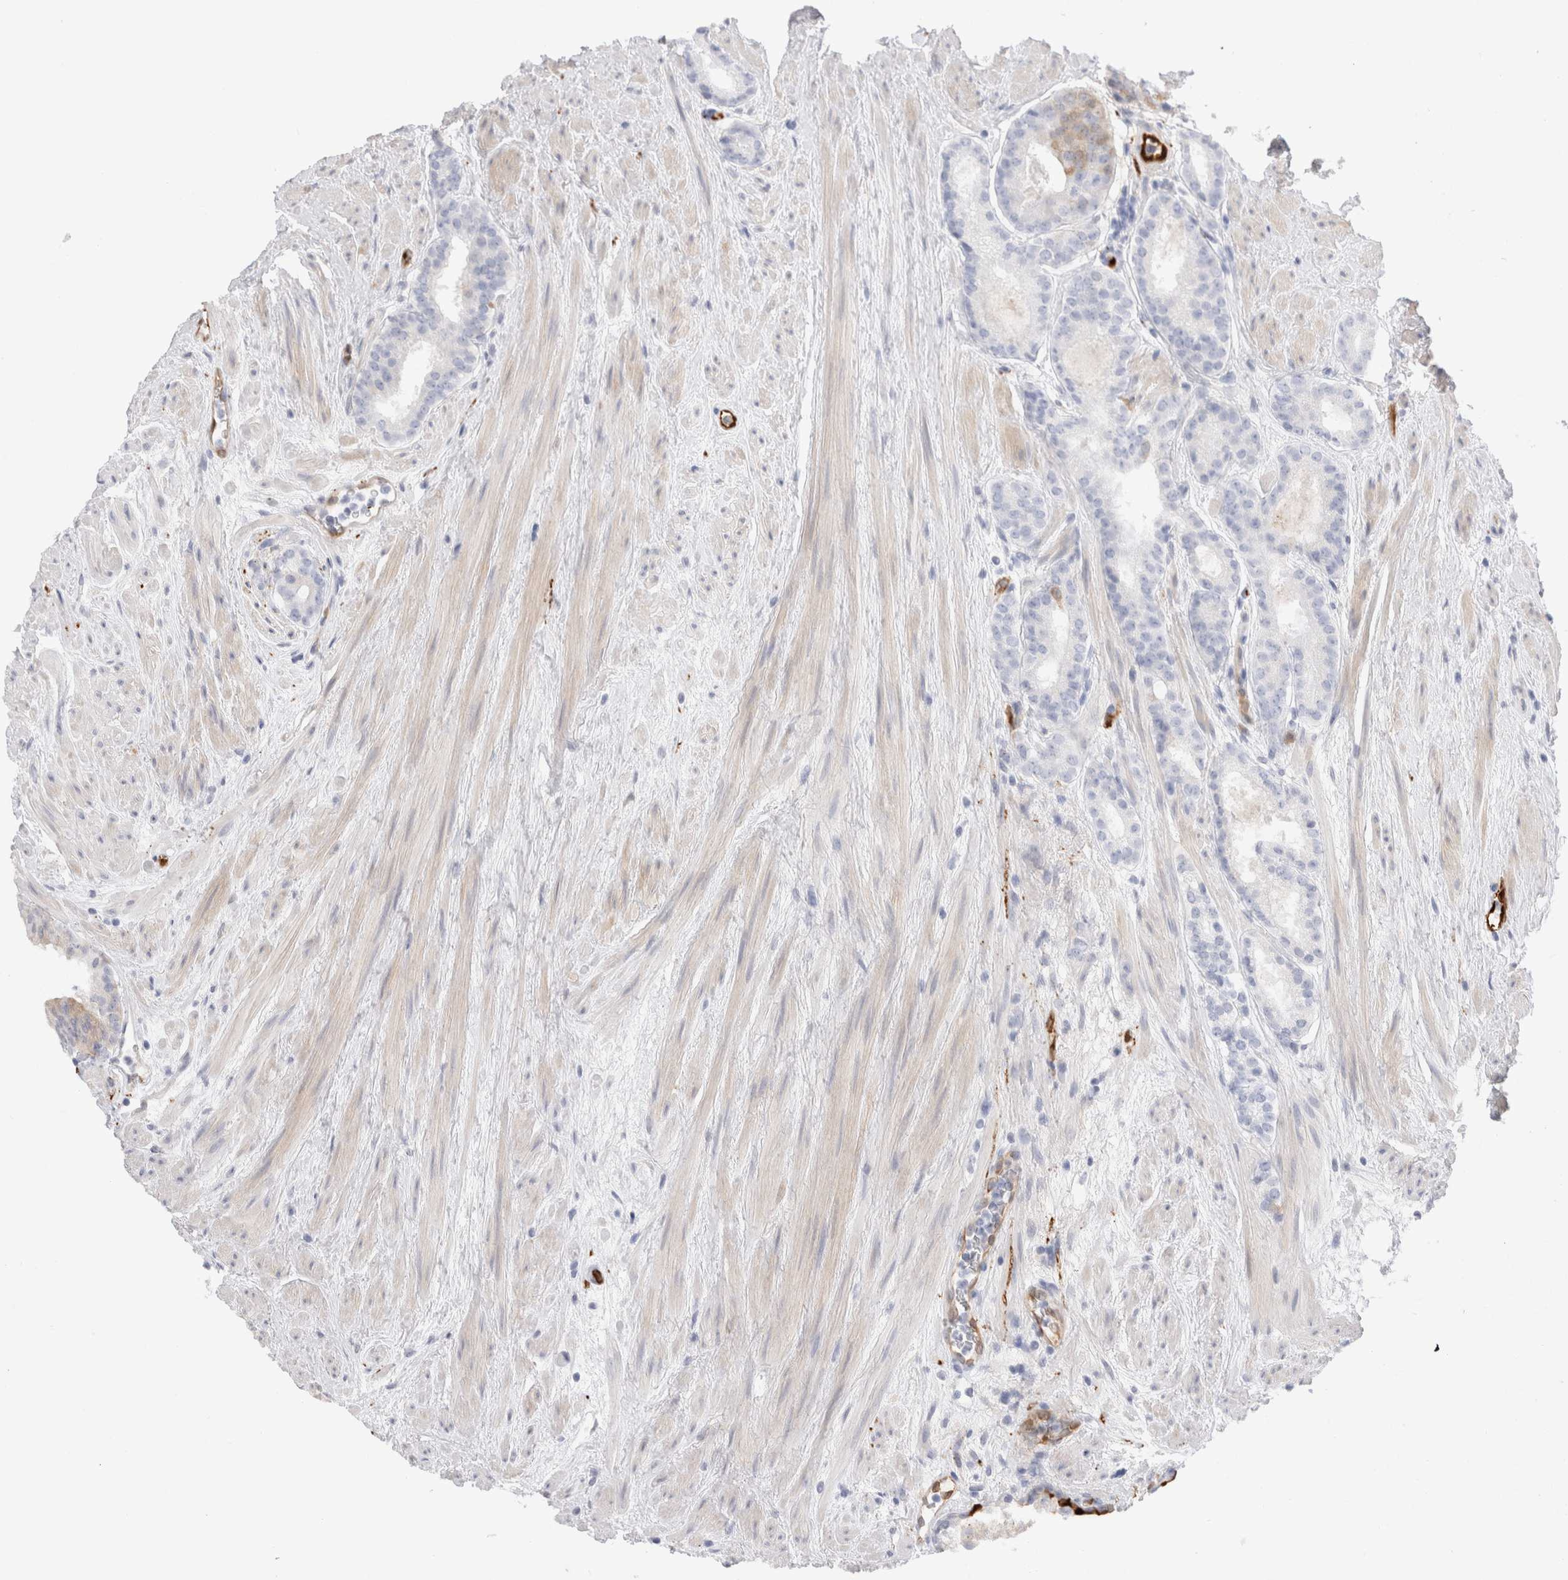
{"staining": {"intensity": "weak", "quantity": "<25%", "location": "cytoplasmic/membranous"}, "tissue": "prostate cancer", "cell_type": "Tumor cells", "image_type": "cancer", "snomed": [{"axis": "morphology", "description": "Adenocarcinoma, Low grade"}, {"axis": "topography", "description": "Prostate"}], "caption": "Immunohistochemistry histopathology image of human prostate low-grade adenocarcinoma stained for a protein (brown), which demonstrates no staining in tumor cells. (Stains: DAB (3,3'-diaminobenzidine) immunohistochemistry with hematoxylin counter stain, Microscopy: brightfield microscopy at high magnification).", "gene": "NAPEPLD", "patient": {"sex": "male", "age": 69}}